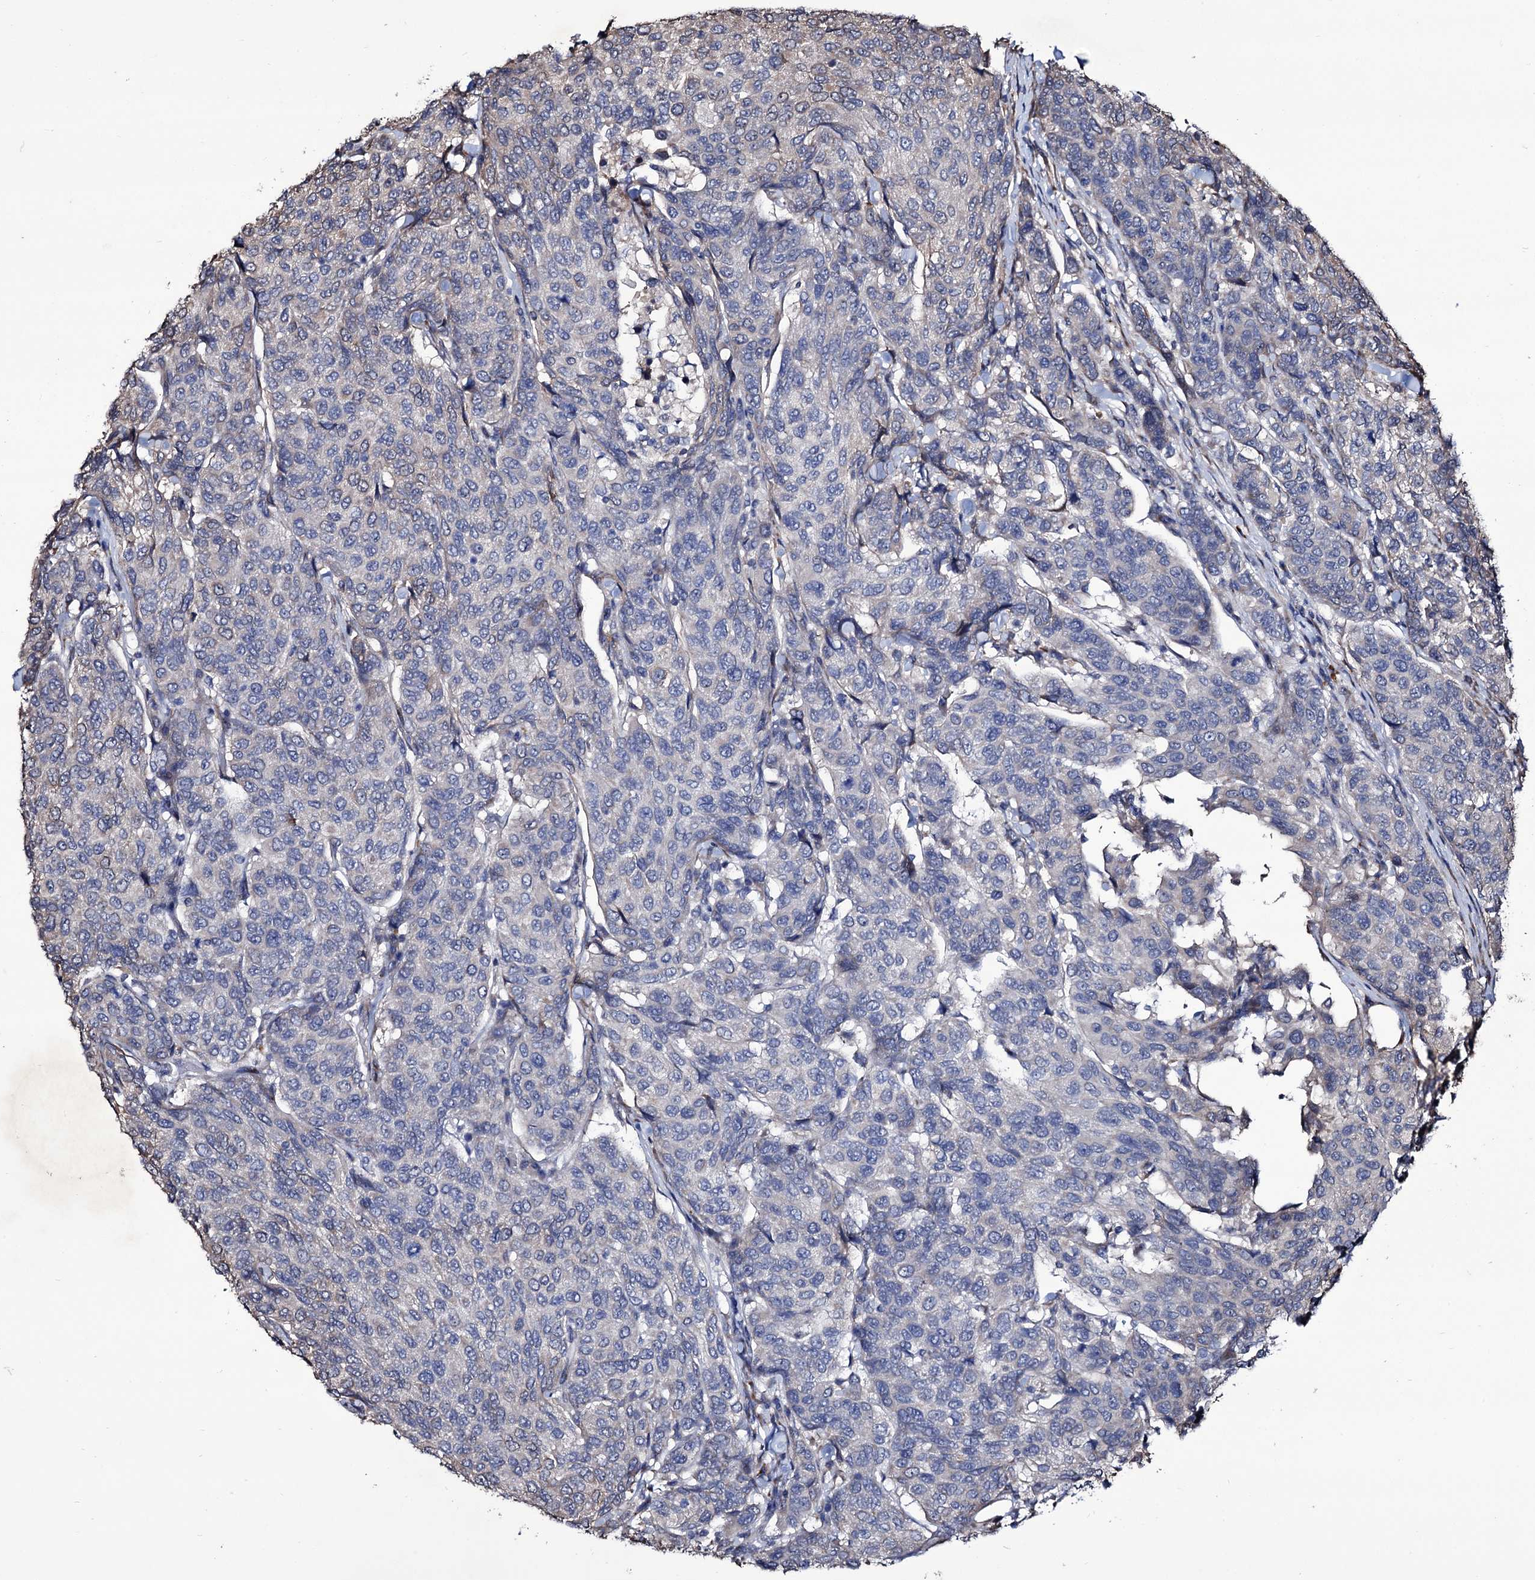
{"staining": {"intensity": "negative", "quantity": "none", "location": "none"}, "tissue": "breast cancer", "cell_type": "Tumor cells", "image_type": "cancer", "snomed": [{"axis": "morphology", "description": "Duct carcinoma"}, {"axis": "topography", "description": "Breast"}], "caption": "Tumor cells are negative for protein expression in human breast cancer (invasive ductal carcinoma). (DAB immunohistochemistry (IHC) visualized using brightfield microscopy, high magnification).", "gene": "TUBGCP5", "patient": {"sex": "female", "age": 55}}